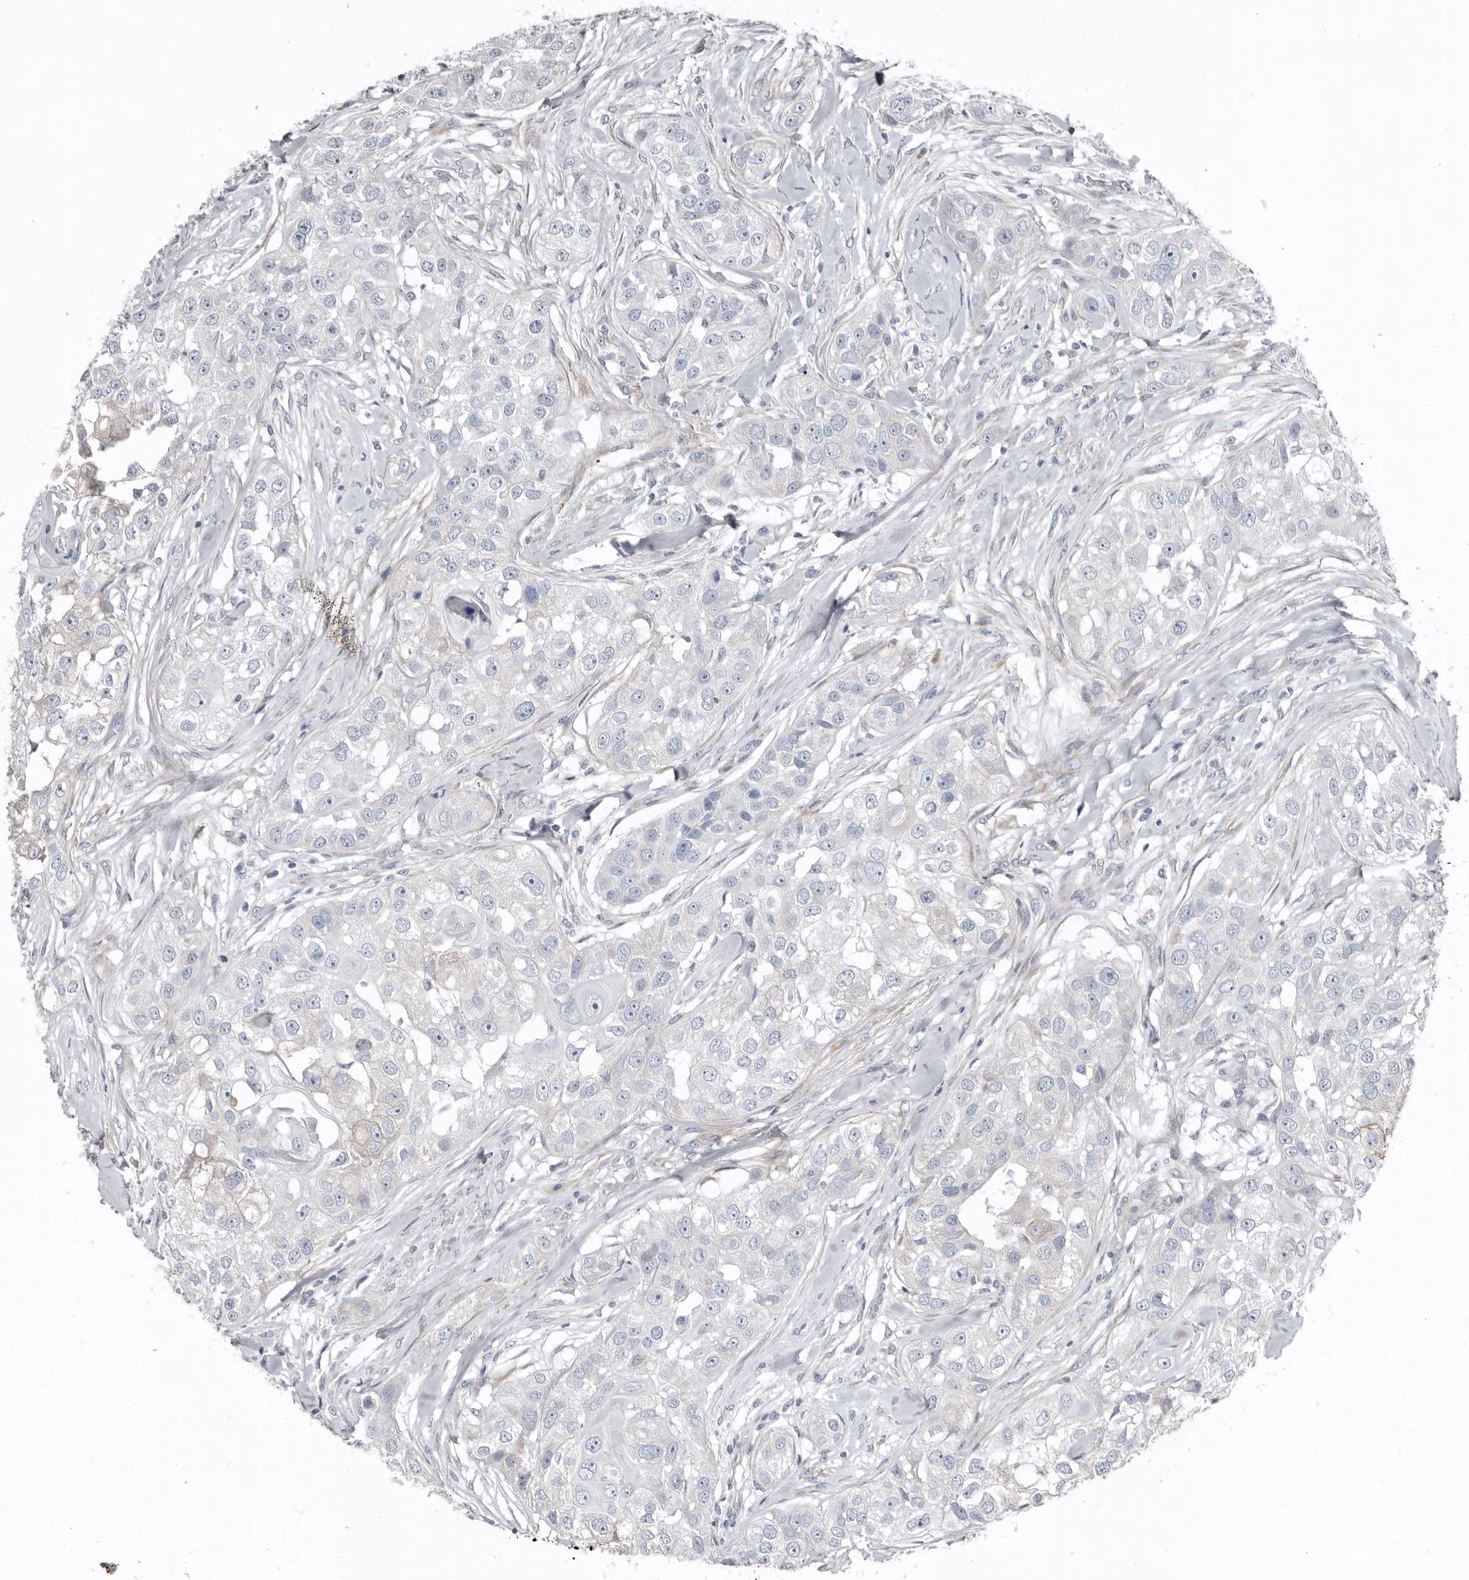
{"staining": {"intensity": "negative", "quantity": "none", "location": "none"}, "tissue": "head and neck cancer", "cell_type": "Tumor cells", "image_type": "cancer", "snomed": [{"axis": "morphology", "description": "Normal tissue, NOS"}, {"axis": "morphology", "description": "Squamous cell carcinoma, NOS"}, {"axis": "topography", "description": "Skeletal muscle"}, {"axis": "topography", "description": "Head-Neck"}], "caption": "Tumor cells are negative for brown protein staining in head and neck cancer (squamous cell carcinoma).", "gene": "ZNF114", "patient": {"sex": "male", "age": 51}}